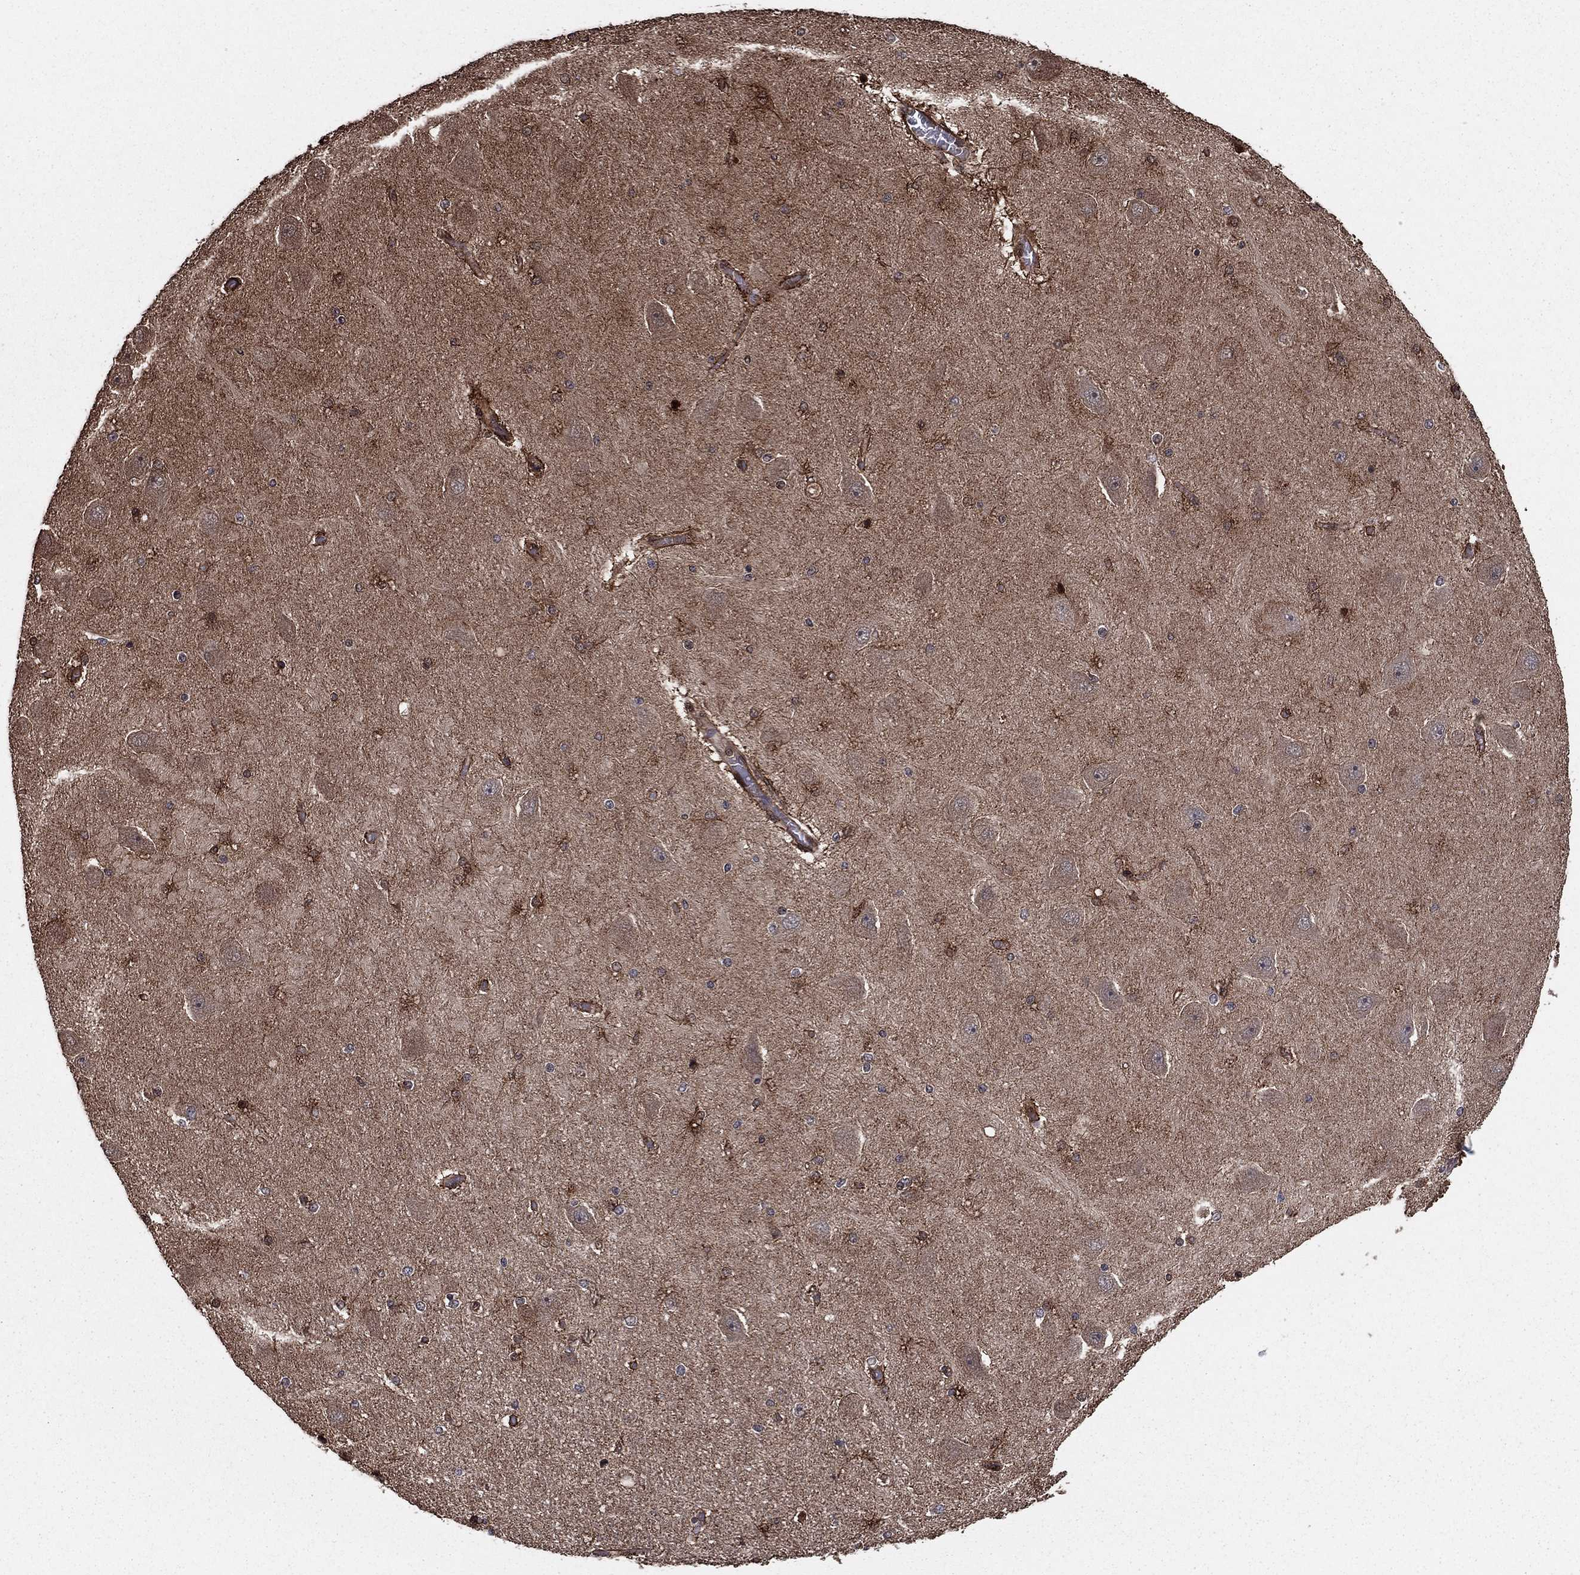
{"staining": {"intensity": "strong", "quantity": "<25%", "location": "cytoplasmic/membranous"}, "tissue": "hippocampus", "cell_type": "Glial cells", "image_type": "normal", "snomed": [{"axis": "morphology", "description": "Normal tissue, NOS"}, {"axis": "topography", "description": "Hippocampus"}], "caption": "Normal hippocampus displays strong cytoplasmic/membranous positivity in approximately <25% of glial cells (DAB = brown stain, brightfield microscopy at high magnification)..", "gene": "GYG1", "patient": {"sex": "female", "age": 54}}